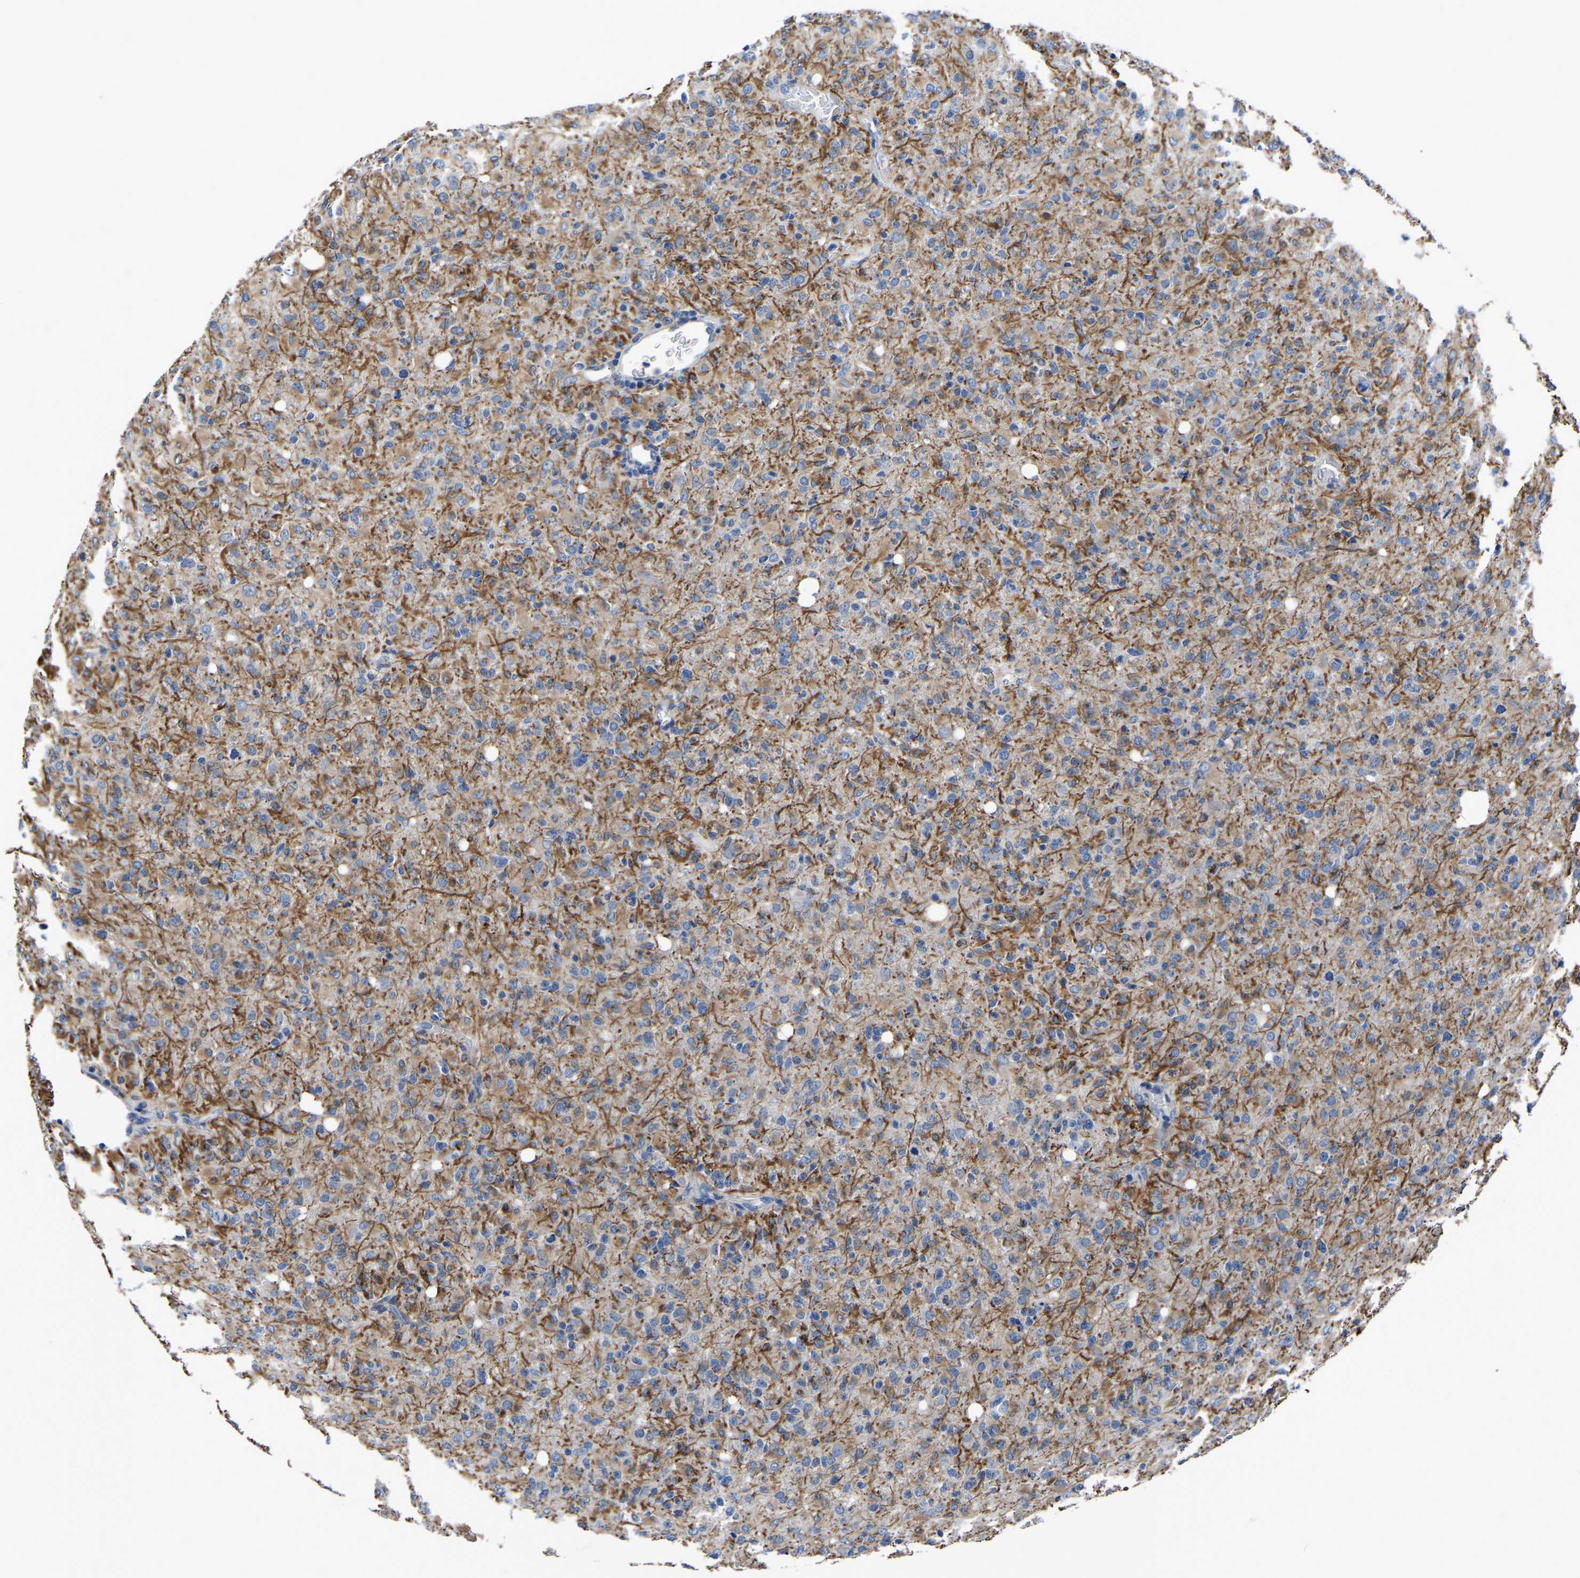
{"staining": {"intensity": "moderate", "quantity": "25%-75%", "location": "cytoplasmic/membranous"}, "tissue": "glioma", "cell_type": "Tumor cells", "image_type": "cancer", "snomed": [{"axis": "morphology", "description": "Glioma, malignant, High grade"}, {"axis": "topography", "description": "Brain"}], "caption": "The histopathology image exhibits immunohistochemical staining of glioma. There is moderate cytoplasmic/membranous positivity is appreciated in approximately 25%-75% of tumor cells.", "gene": "PDLIM7", "patient": {"sex": "female", "age": 57}}